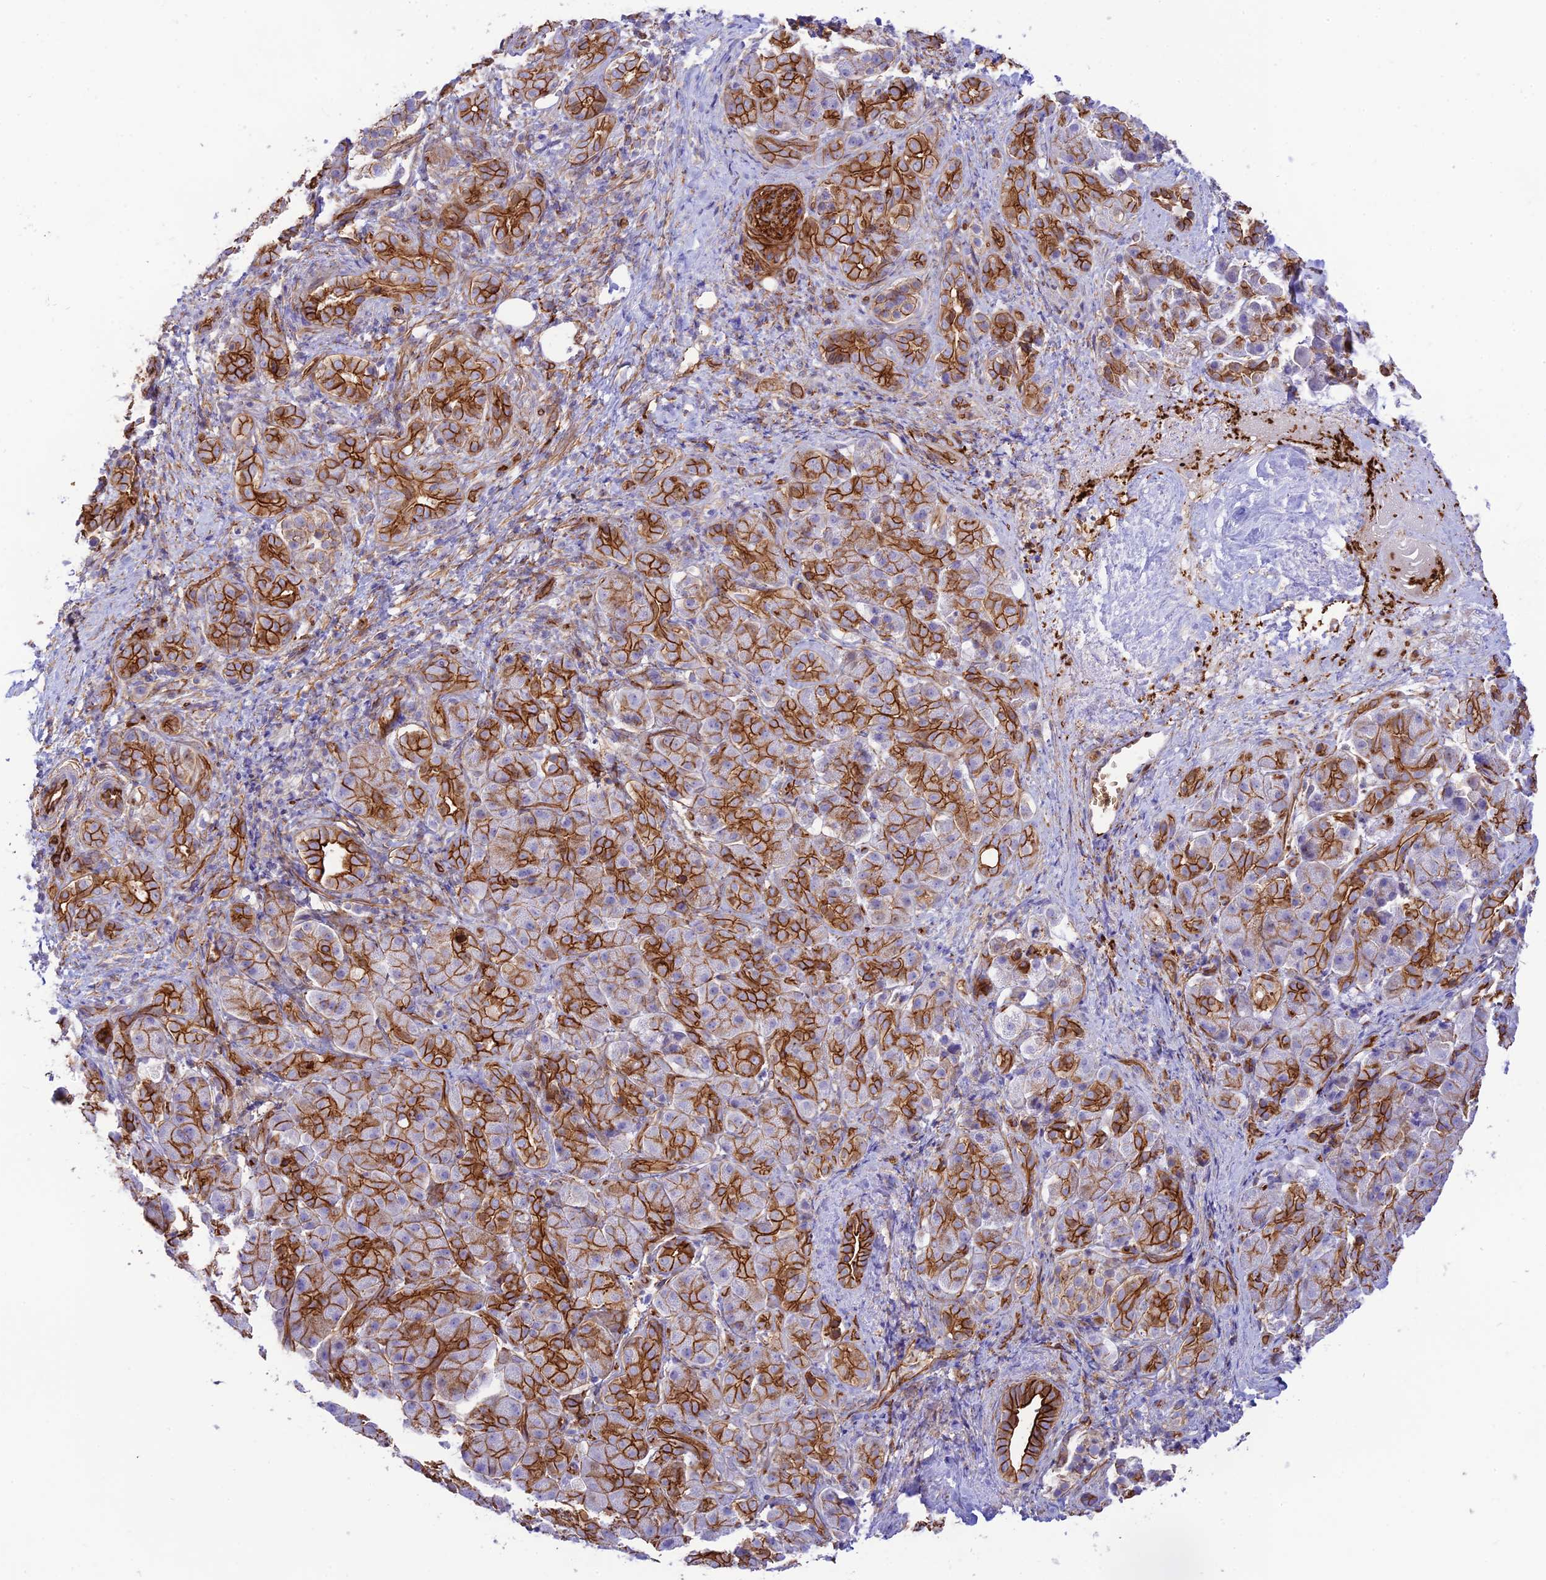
{"staining": {"intensity": "strong", "quantity": "25%-75%", "location": "cytoplasmic/membranous"}, "tissue": "pancreatic cancer", "cell_type": "Tumor cells", "image_type": "cancer", "snomed": [{"axis": "morphology", "description": "Adenocarcinoma, NOS"}, {"axis": "topography", "description": "Pancreas"}], "caption": "Tumor cells show high levels of strong cytoplasmic/membranous positivity in approximately 25%-75% of cells in human adenocarcinoma (pancreatic). (DAB (3,3'-diaminobenzidine) = brown stain, brightfield microscopy at high magnification).", "gene": "YPEL5", "patient": {"sex": "male", "age": 78}}